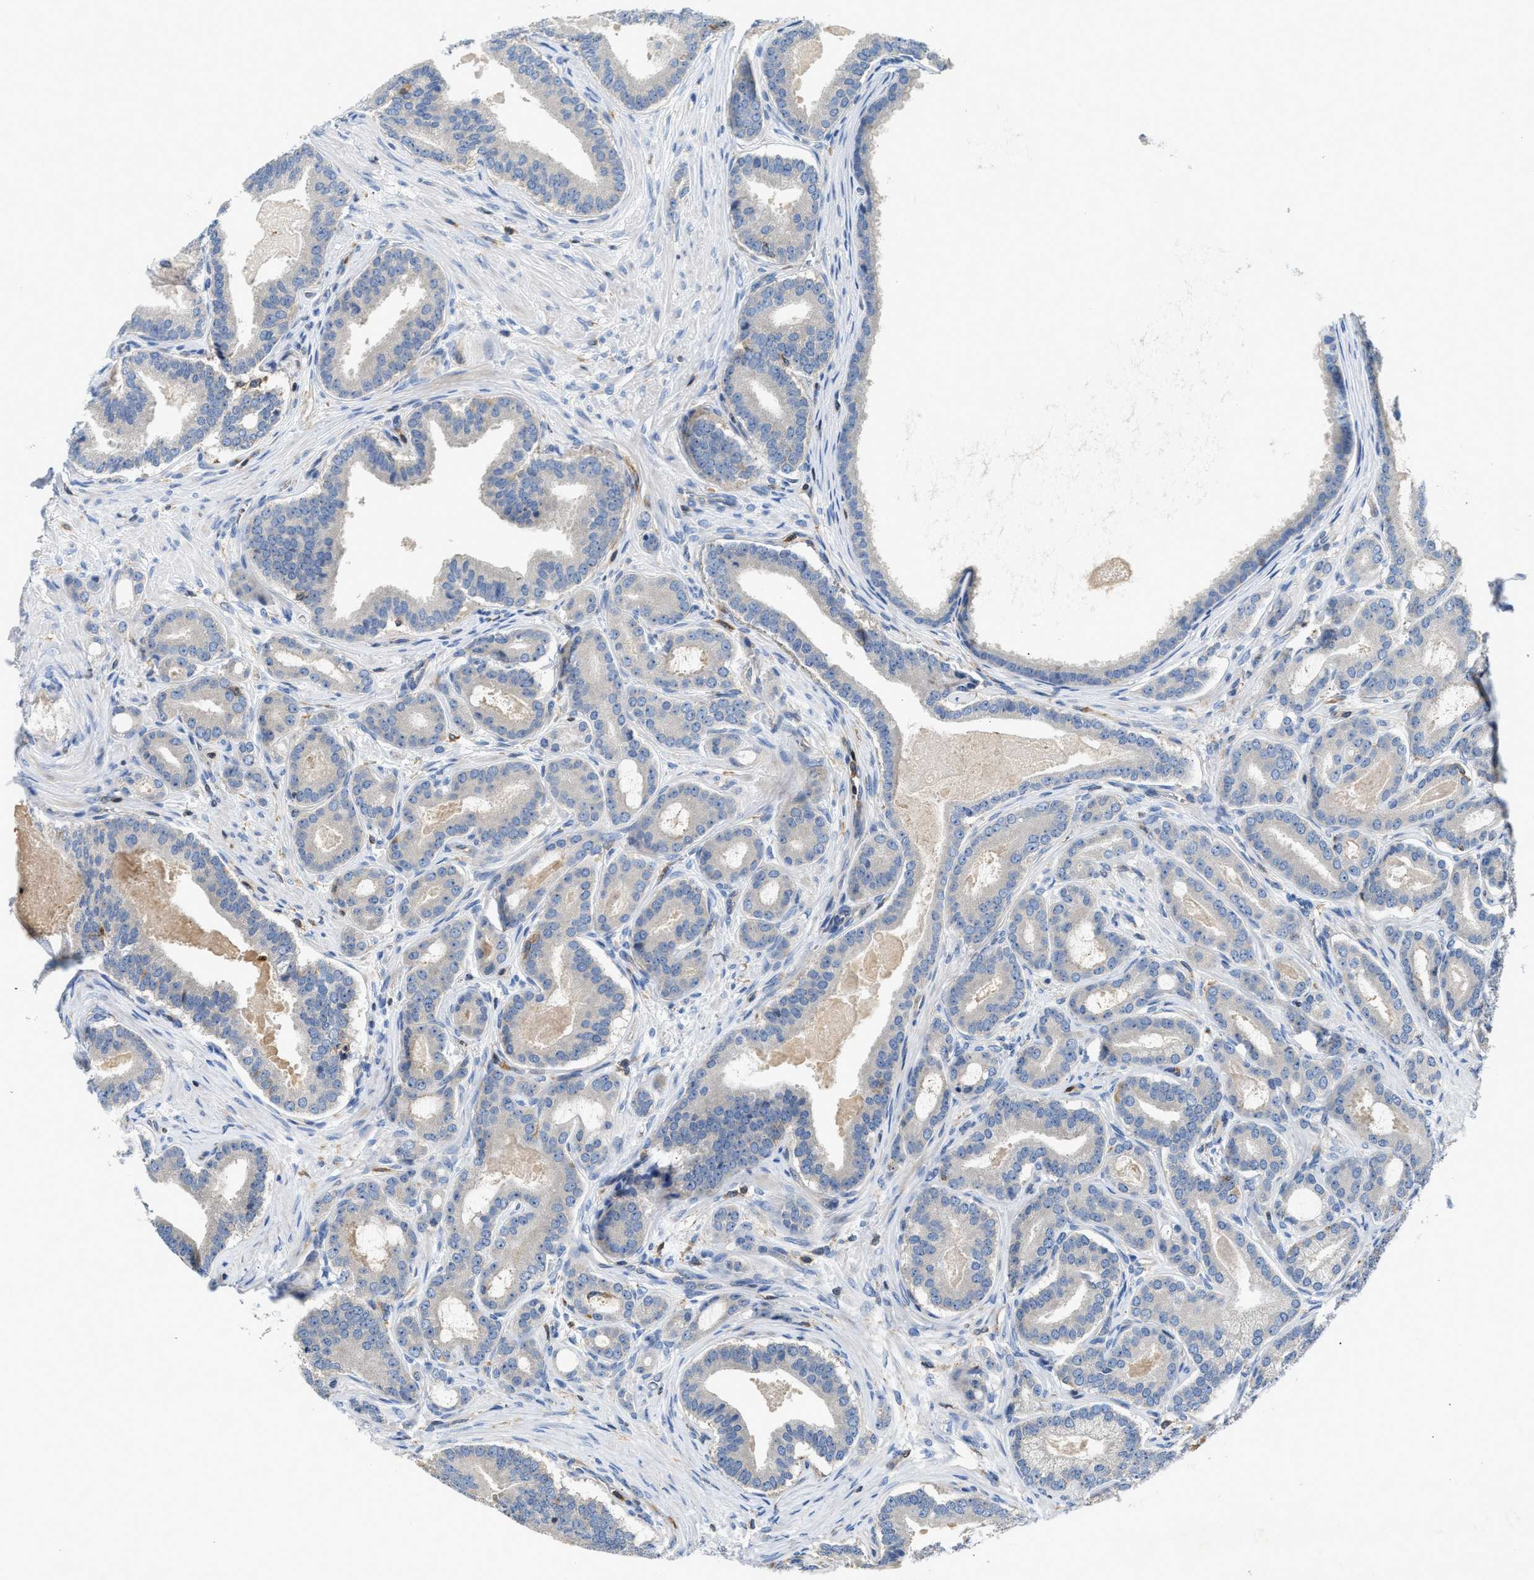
{"staining": {"intensity": "negative", "quantity": "none", "location": "none"}, "tissue": "prostate cancer", "cell_type": "Tumor cells", "image_type": "cancer", "snomed": [{"axis": "morphology", "description": "Adenocarcinoma, High grade"}, {"axis": "topography", "description": "Prostate"}], "caption": "The image displays no significant positivity in tumor cells of high-grade adenocarcinoma (prostate).", "gene": "OSTF1", "patient": {"sex": "male", "age": 60}}